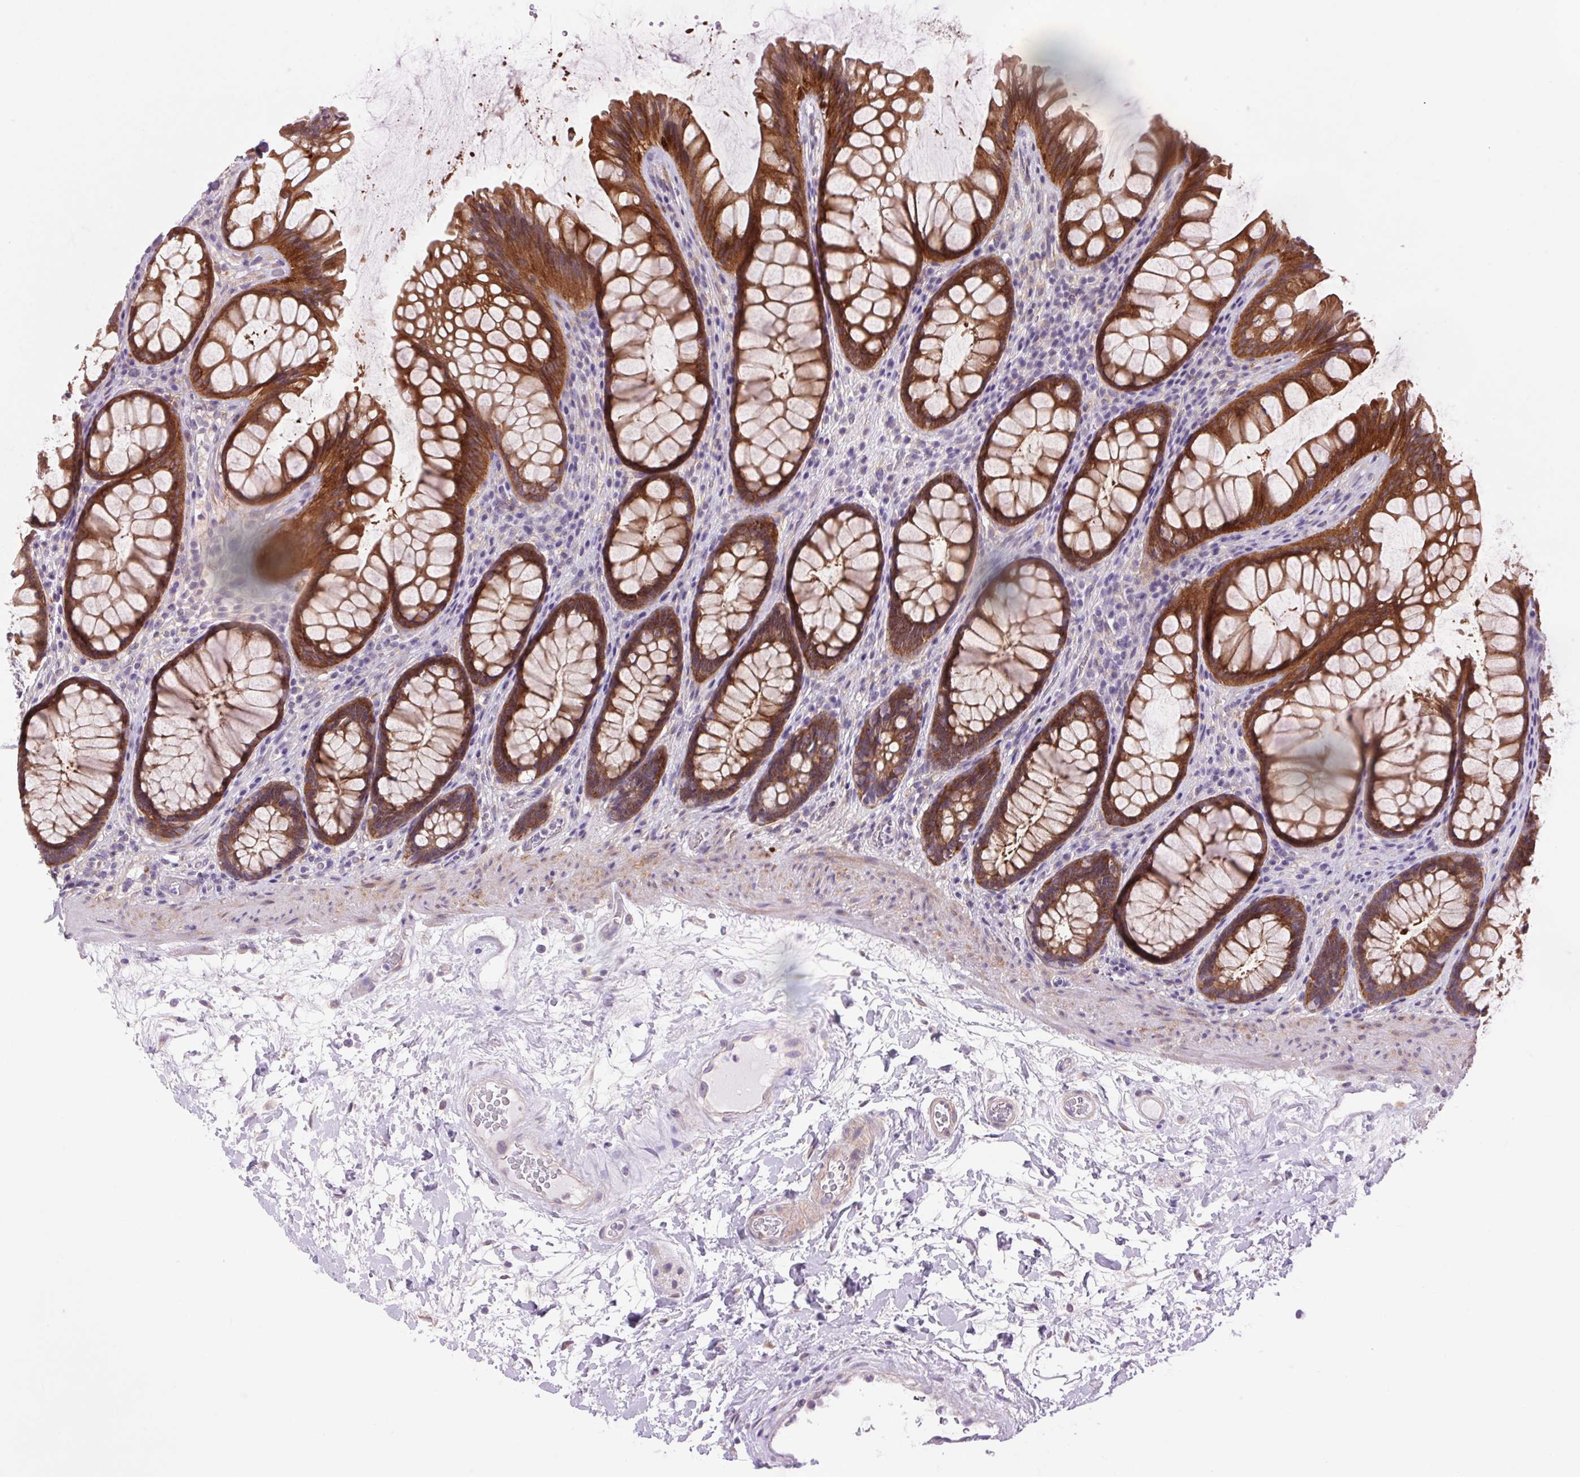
{"staining": {"intensity": "strong", "quantity": ">75%", "location": "cytoplasmic/membranous"}, "tissue": "rectum", "cell_type": "Glandular cells", "image_type": "normal", "snomed": [{"axis": "morphology", "description": "Normal tissue, NOS"}, {"axis": "topography", "description": "Rectum"}], "caption": "Rectum stained with DAB IHC shows high levels of strong cytoplasmic/membranous expression in about >75% of glandular cells.", "gene": "SOWAHC", "patient": {"sex": "male", "age": 72}}